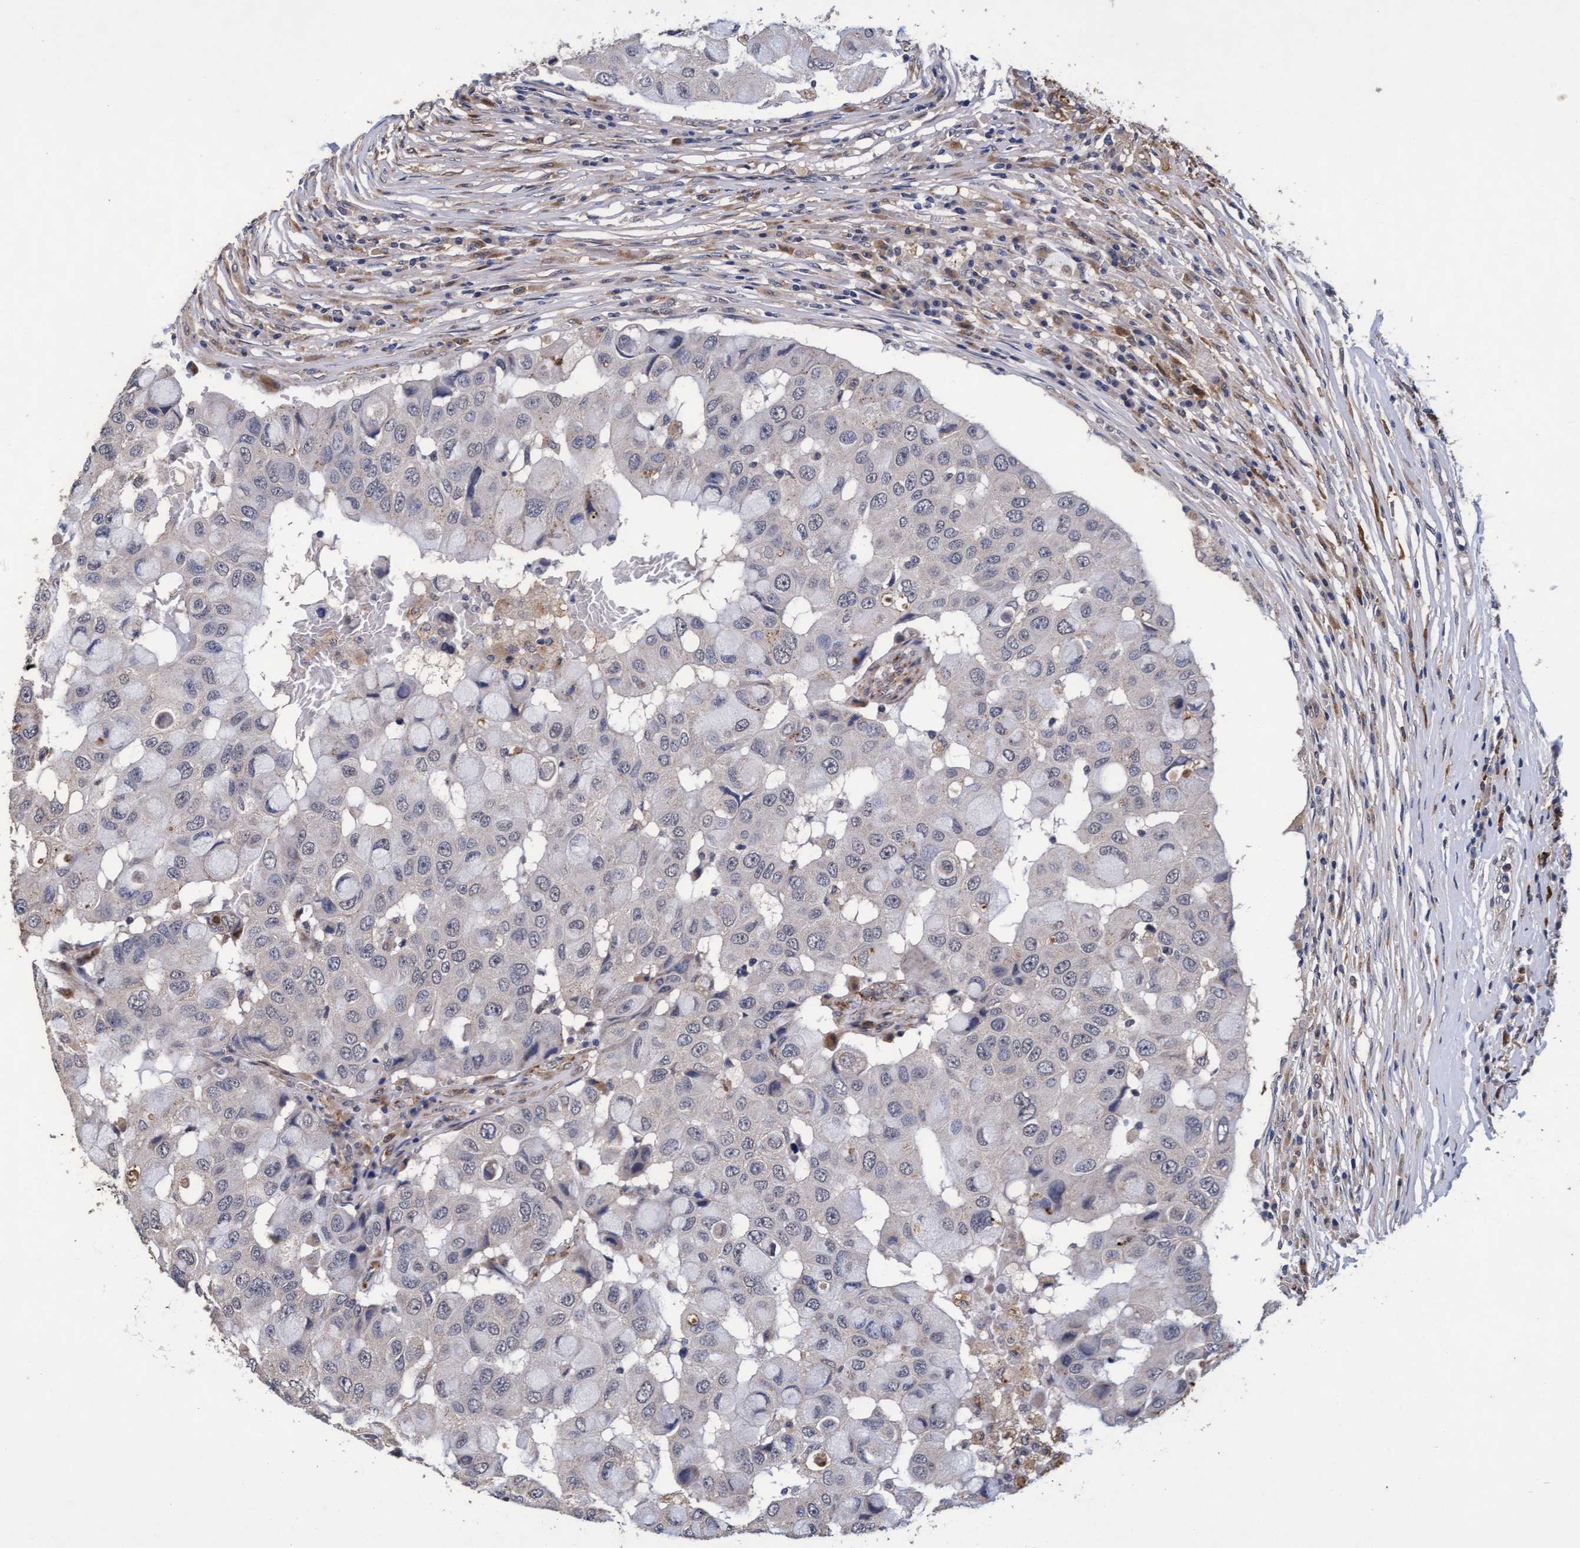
{"staining": {"intensity": "negative", "quantity": "none", "location": "none"}, "tissue": "breast cancer", "cell_type": "Tumor cells", "image_type": "cancer", "snomed": [{"axis": "morphology", "description": "Duct carcinoma"}, {"axis": "topography", "description": "Breast"}], "caption": "The histopathology image demonstrates no significant positivity in tumor cells of breast cancer.", "gene": "CPQ", "patient": {"sex": "female", "age": 27}}